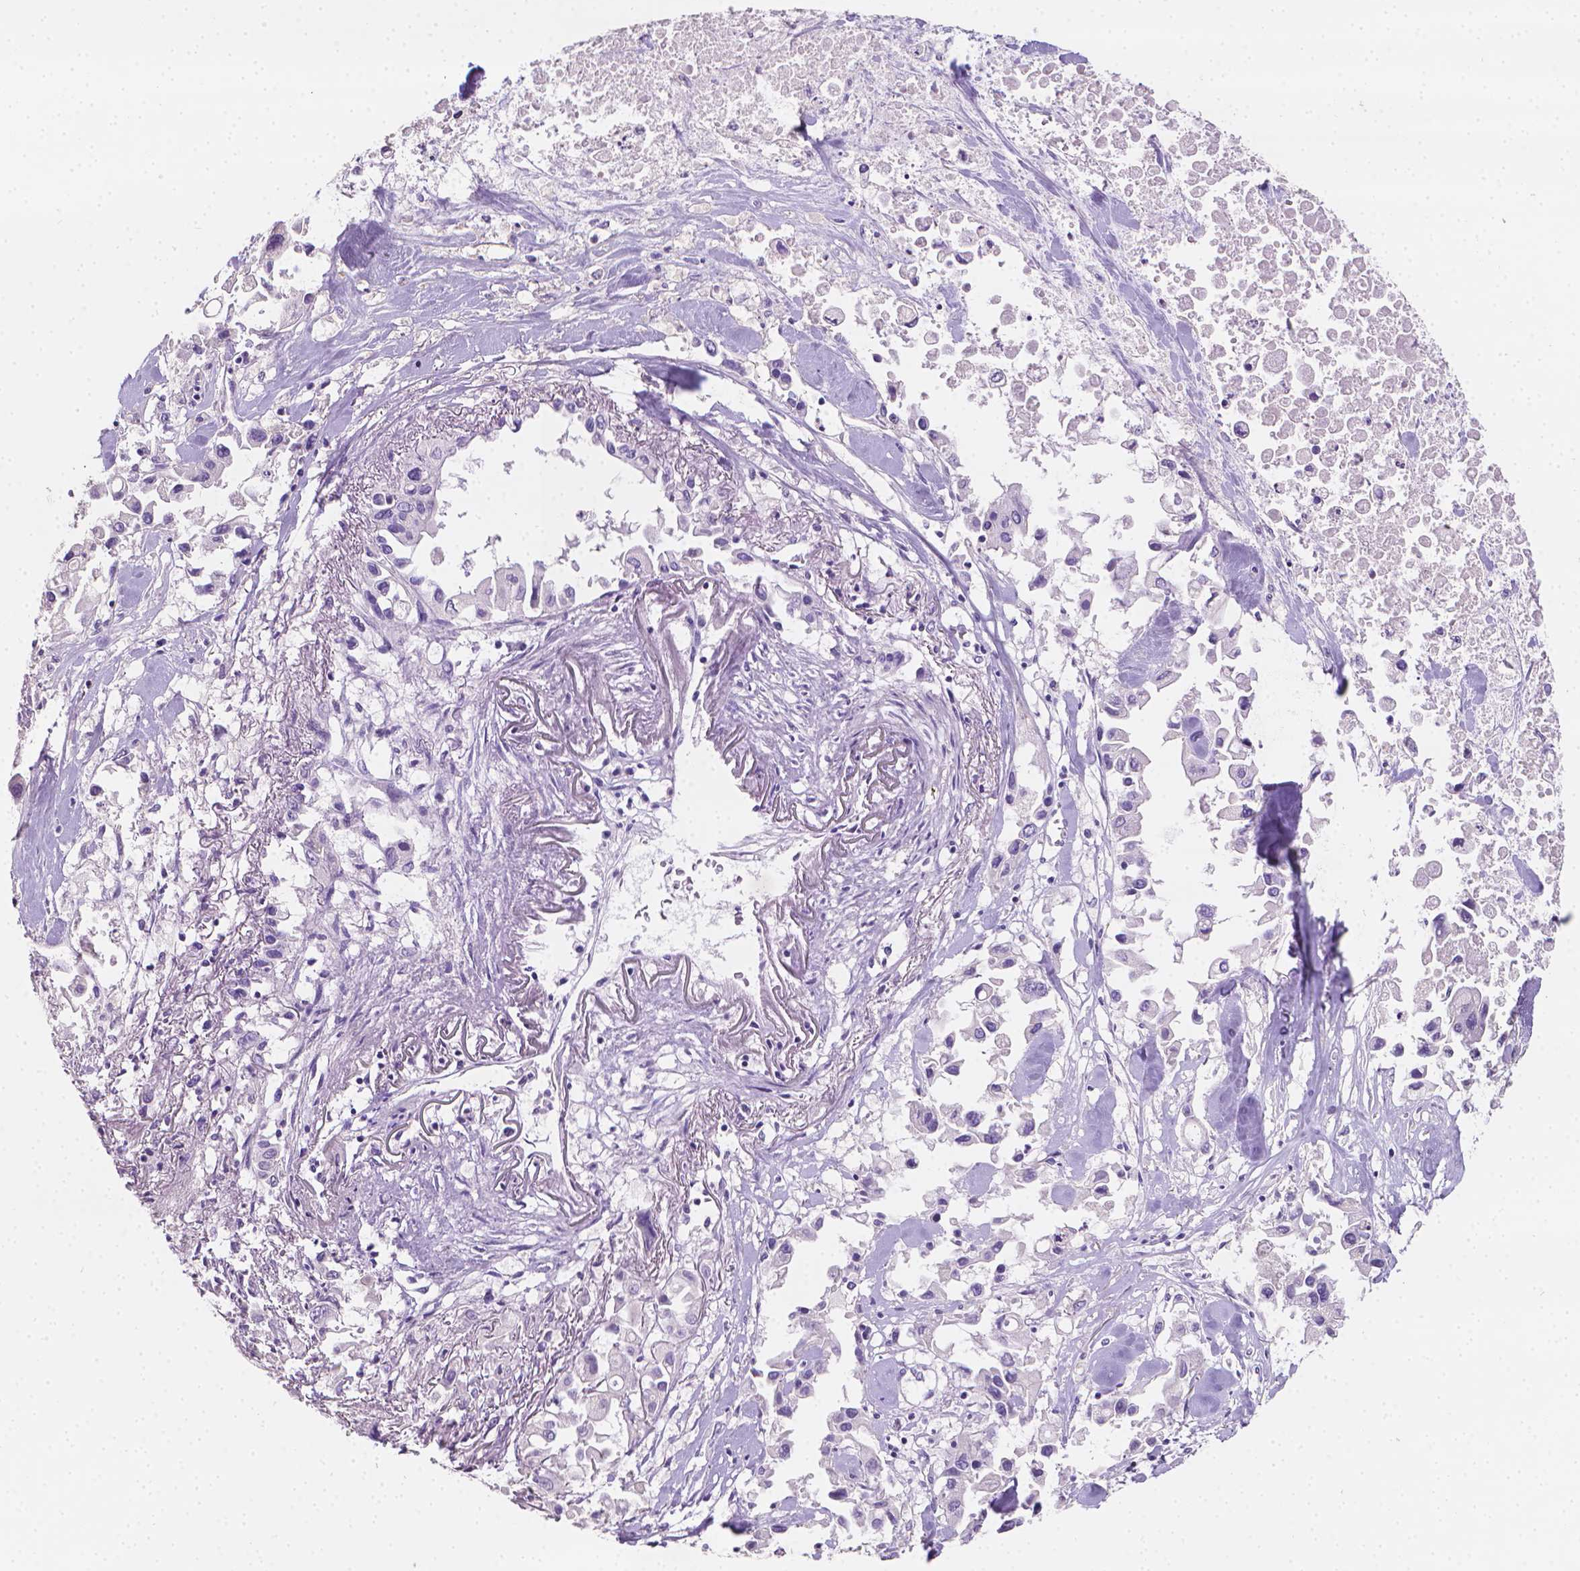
{"staining": {"intensity": "negative", "quantity": "none", "location": "none"}, "tissue": "pancreatic cancer", "cell_type": "Tumor cells", "image_type": "cancer", "snomed": [{"axis": "morphology", "description": "Adenocarcinoma, NOS"}, {"axis": "topography", "description": "Pancreas"}], "caption": "DAB immunohistochemical staining of pancreatic cancer (adenocarcinoma) shows no significant staining in tumor cells. Brightfield microscopy of IHC stained with DAB (3,3'-diaminobenzidine) (brown) and hematoxylin (blue), captured at high magnification.", "gene": "TNNI2", "patient": {"sex": "female", "age": 83}}